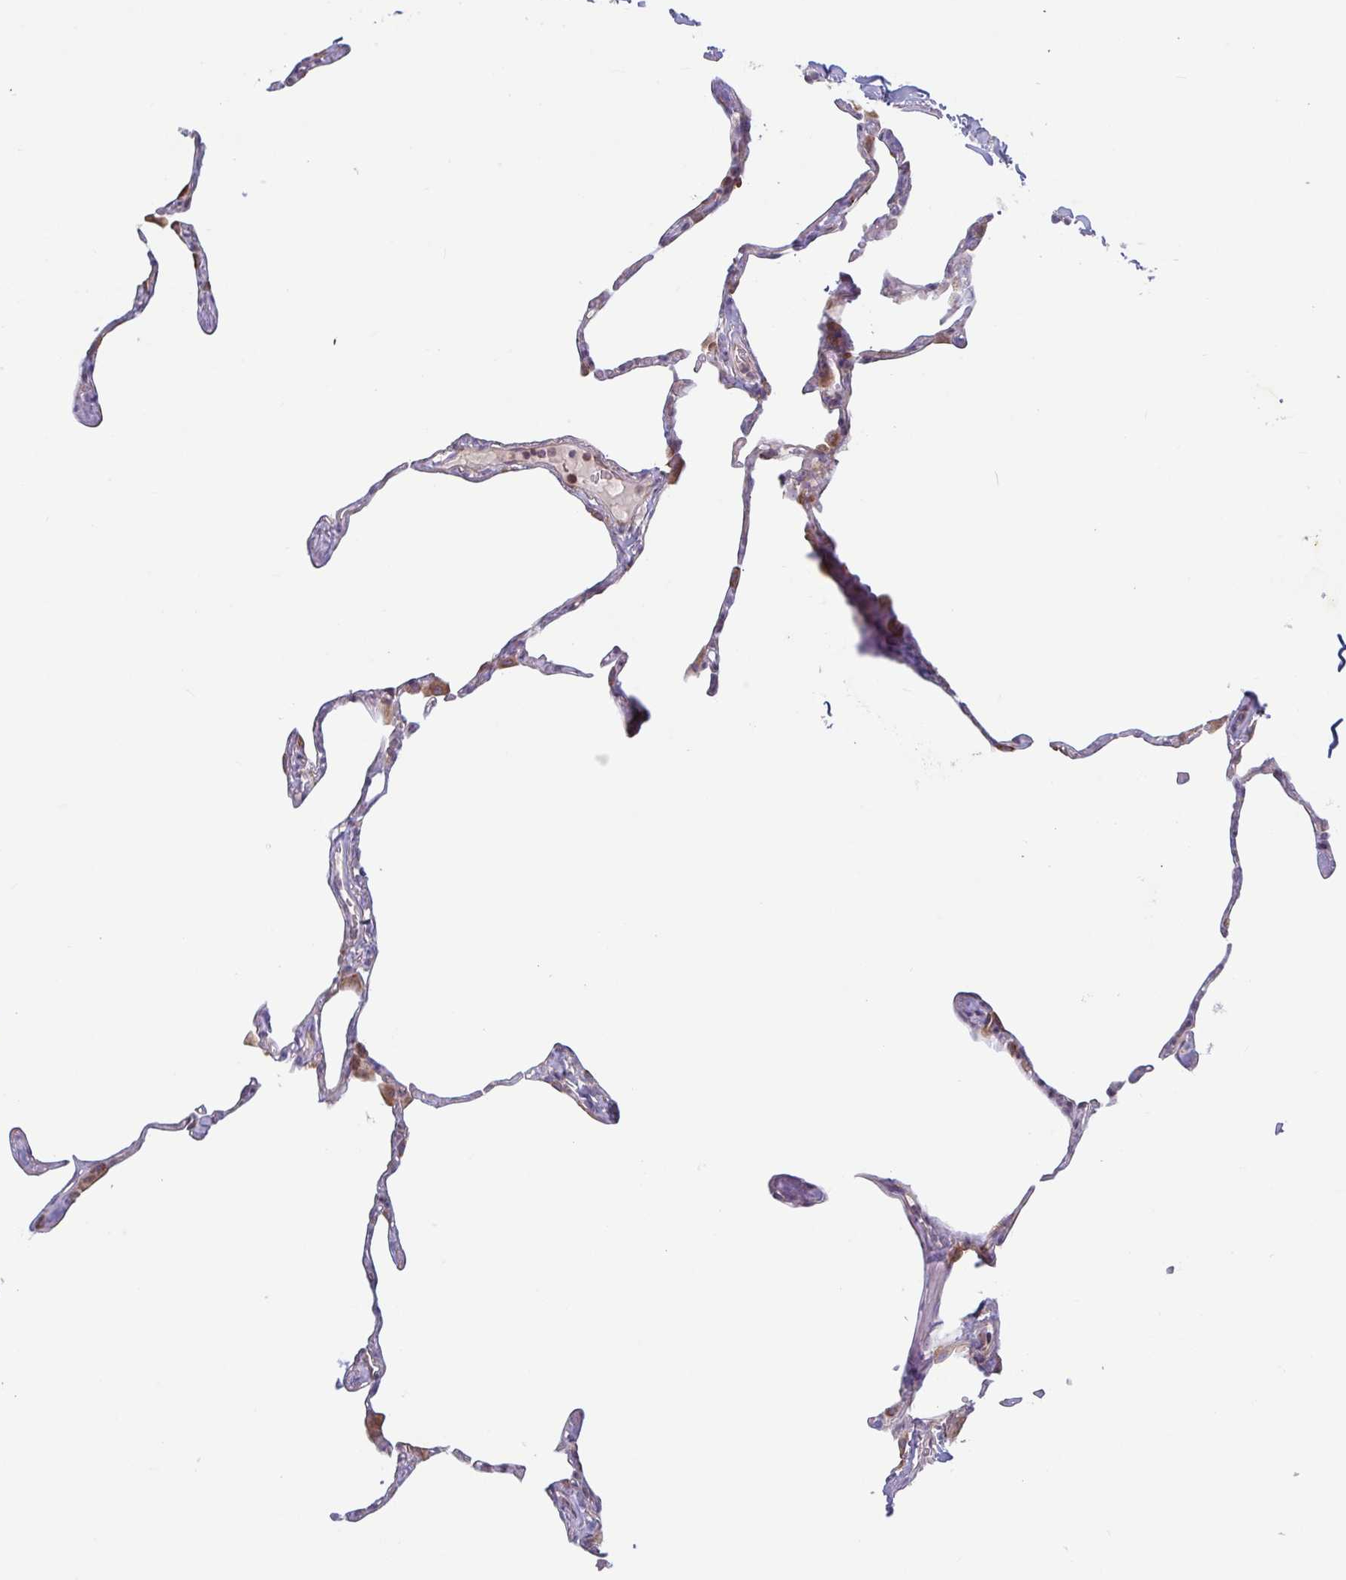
{"staining": {"intensity": "weak", "quantity": "<25%", "location": "cytoplasmic/membranous"}, "tissue": "lung", "cell_type": "Alveolar cells", "image_type": "normal", "snomed": [{"axis": "morphology", "description": "Normal tissue, NOS"}, {"axis": "topography", "description": "Lung"}], "caption": "DAB immunohistochemical staining of normal lung displays no significant positivity in alveolar cells. (Stains: DAB (3,3'-diaminobenzidine) immunohistochemistry with hematoxylin counter stain, Microscopy: brightfield microscopy at high magnification).", "gene": "RIT1", "patient": {"sex": "male", "age": 65}}